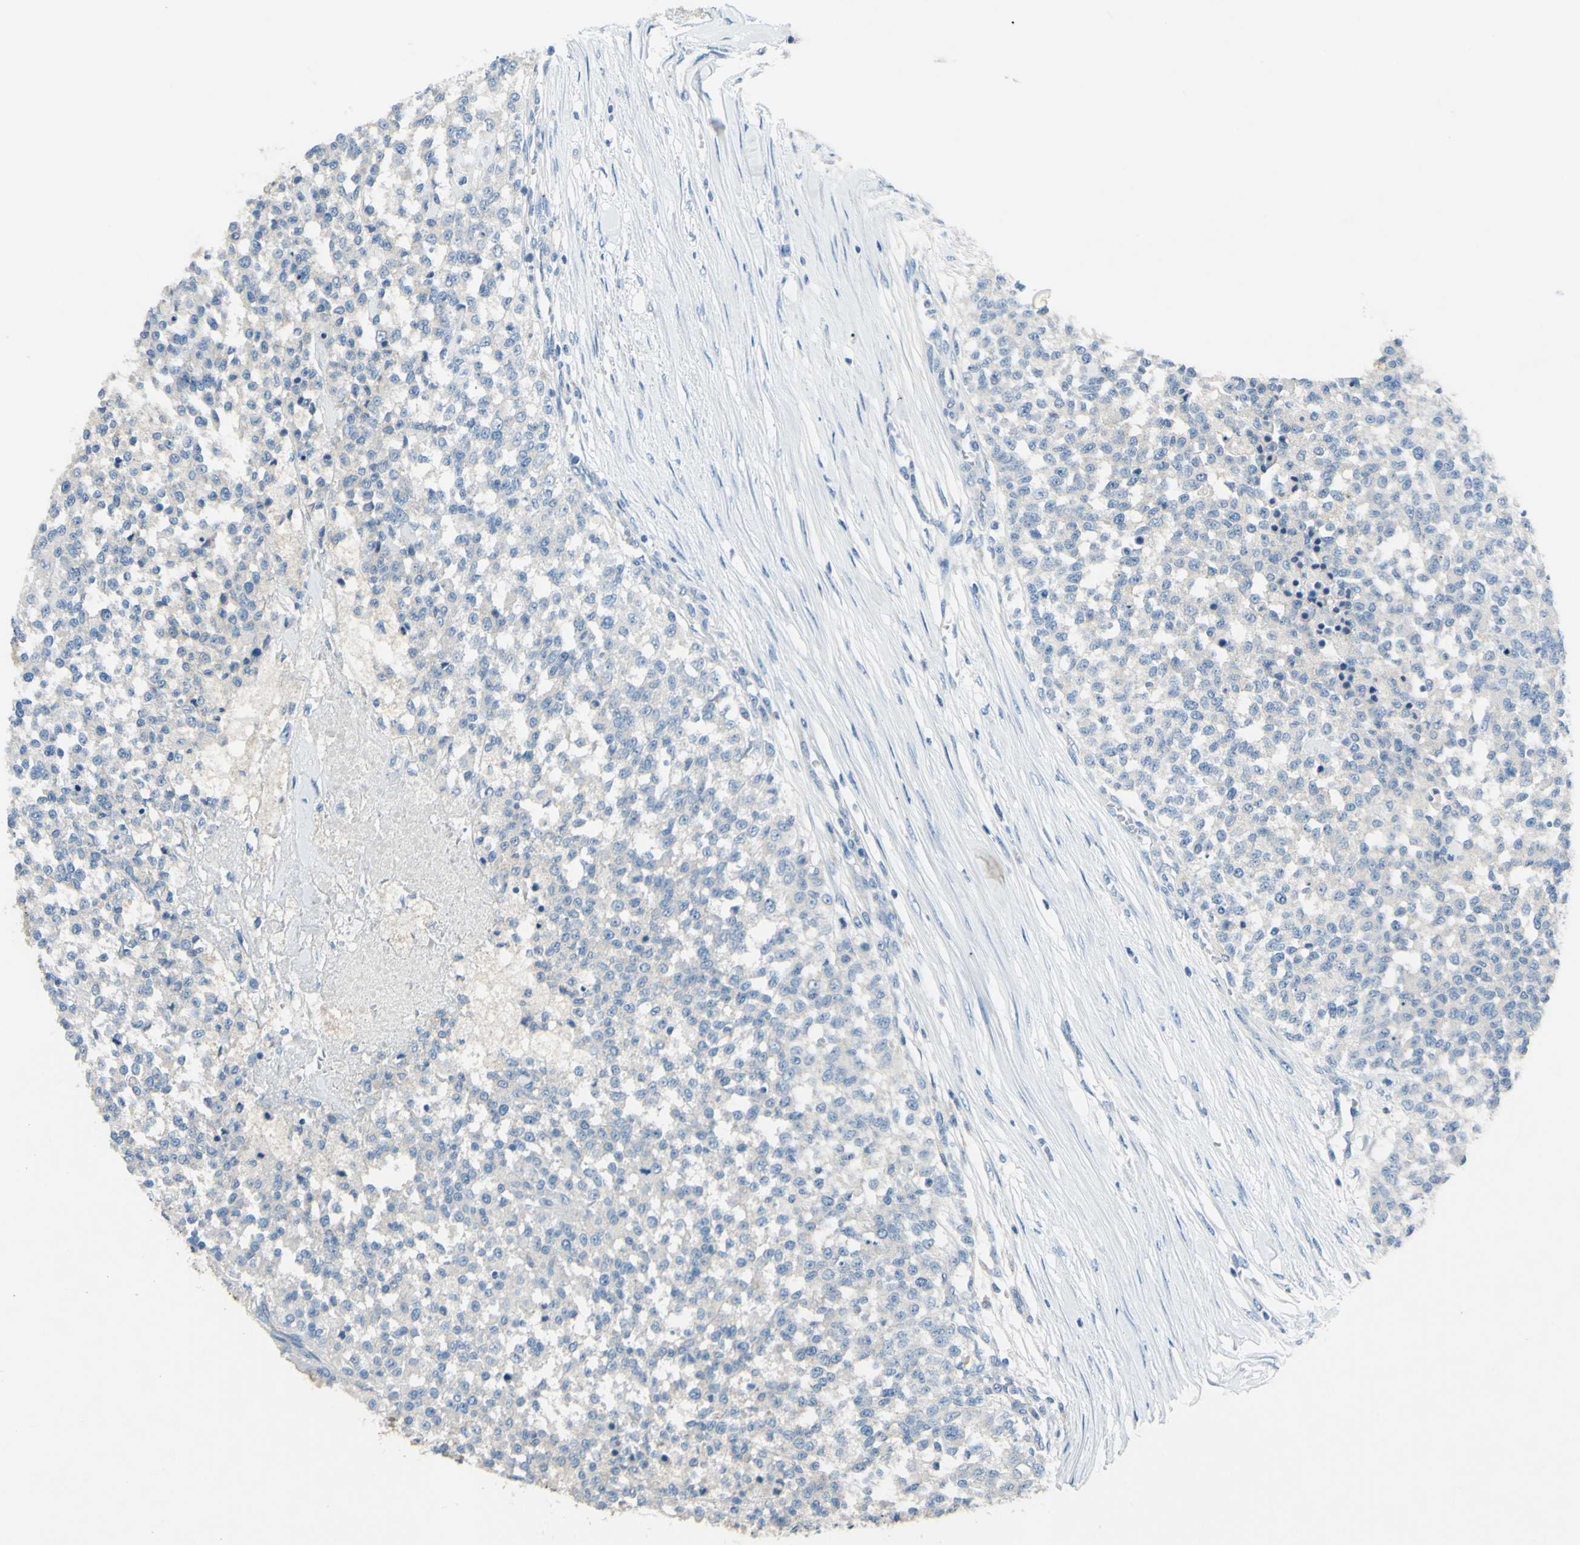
{"staining": {"intensity": "negative", "quantity": "none", "location": "none"}, "tissue": "testis cancer", "cell_type": "Tumor cells", "image_type": "cancer", "snomed": [{"axis": "morphology", "description": "Seminoma, NOS"}, {"axis": "topography", "description": "Testis"}], "caption": "High magnification brightfield microscopy of testis cancer (seminoma) stained with DAB (brown) and counterstained with hematoxylin (blue): tumor cells show no significant expression. (Brightfield microscopy of DAB (3,3'-diaminobenzidine) immunohistochemistry at high magnification).", "gene": "CDH10", "patient": {"sex": "male", "age": 59}}